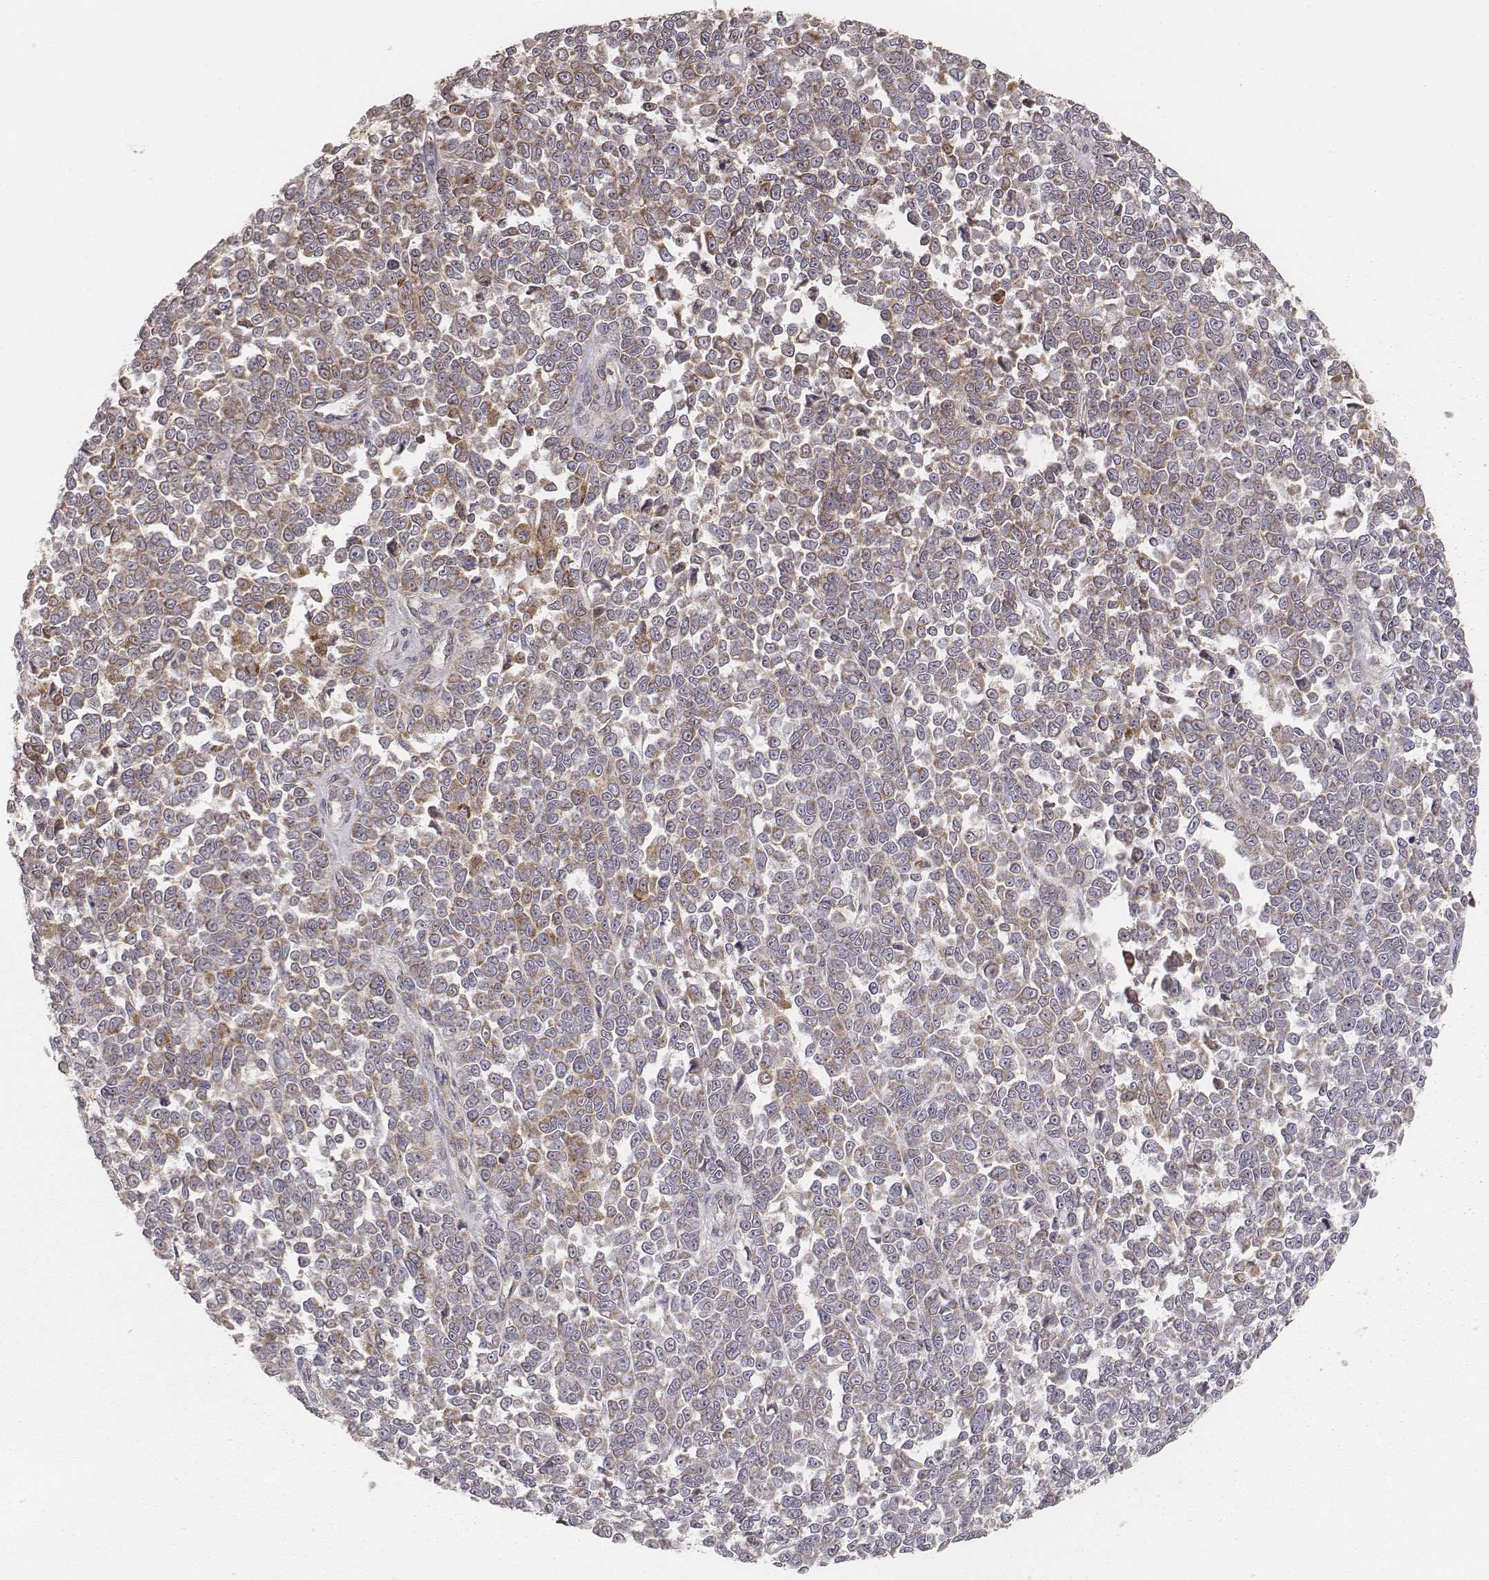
{"staining": {"intensity": "strong", "quantity": ">75%", "location": "cytoplasmic/membranous"}, "tissue": "melanoma", "cell_type": "Tumor cells", "image_type": "cancer", "snomed": [{"axis": "morphology", "description": "Malignant melanoma, NOS"}, {"axis": "topography", "description": "Skin"}], "caption": "The image demonstrates immunohistochemical staining of melanoma. There is strong cytoplasmic/membranous expression is identified in approximately >75% of tumor cells.", "gene": "CS", "patient": {"sex": "female", "age": 95}}